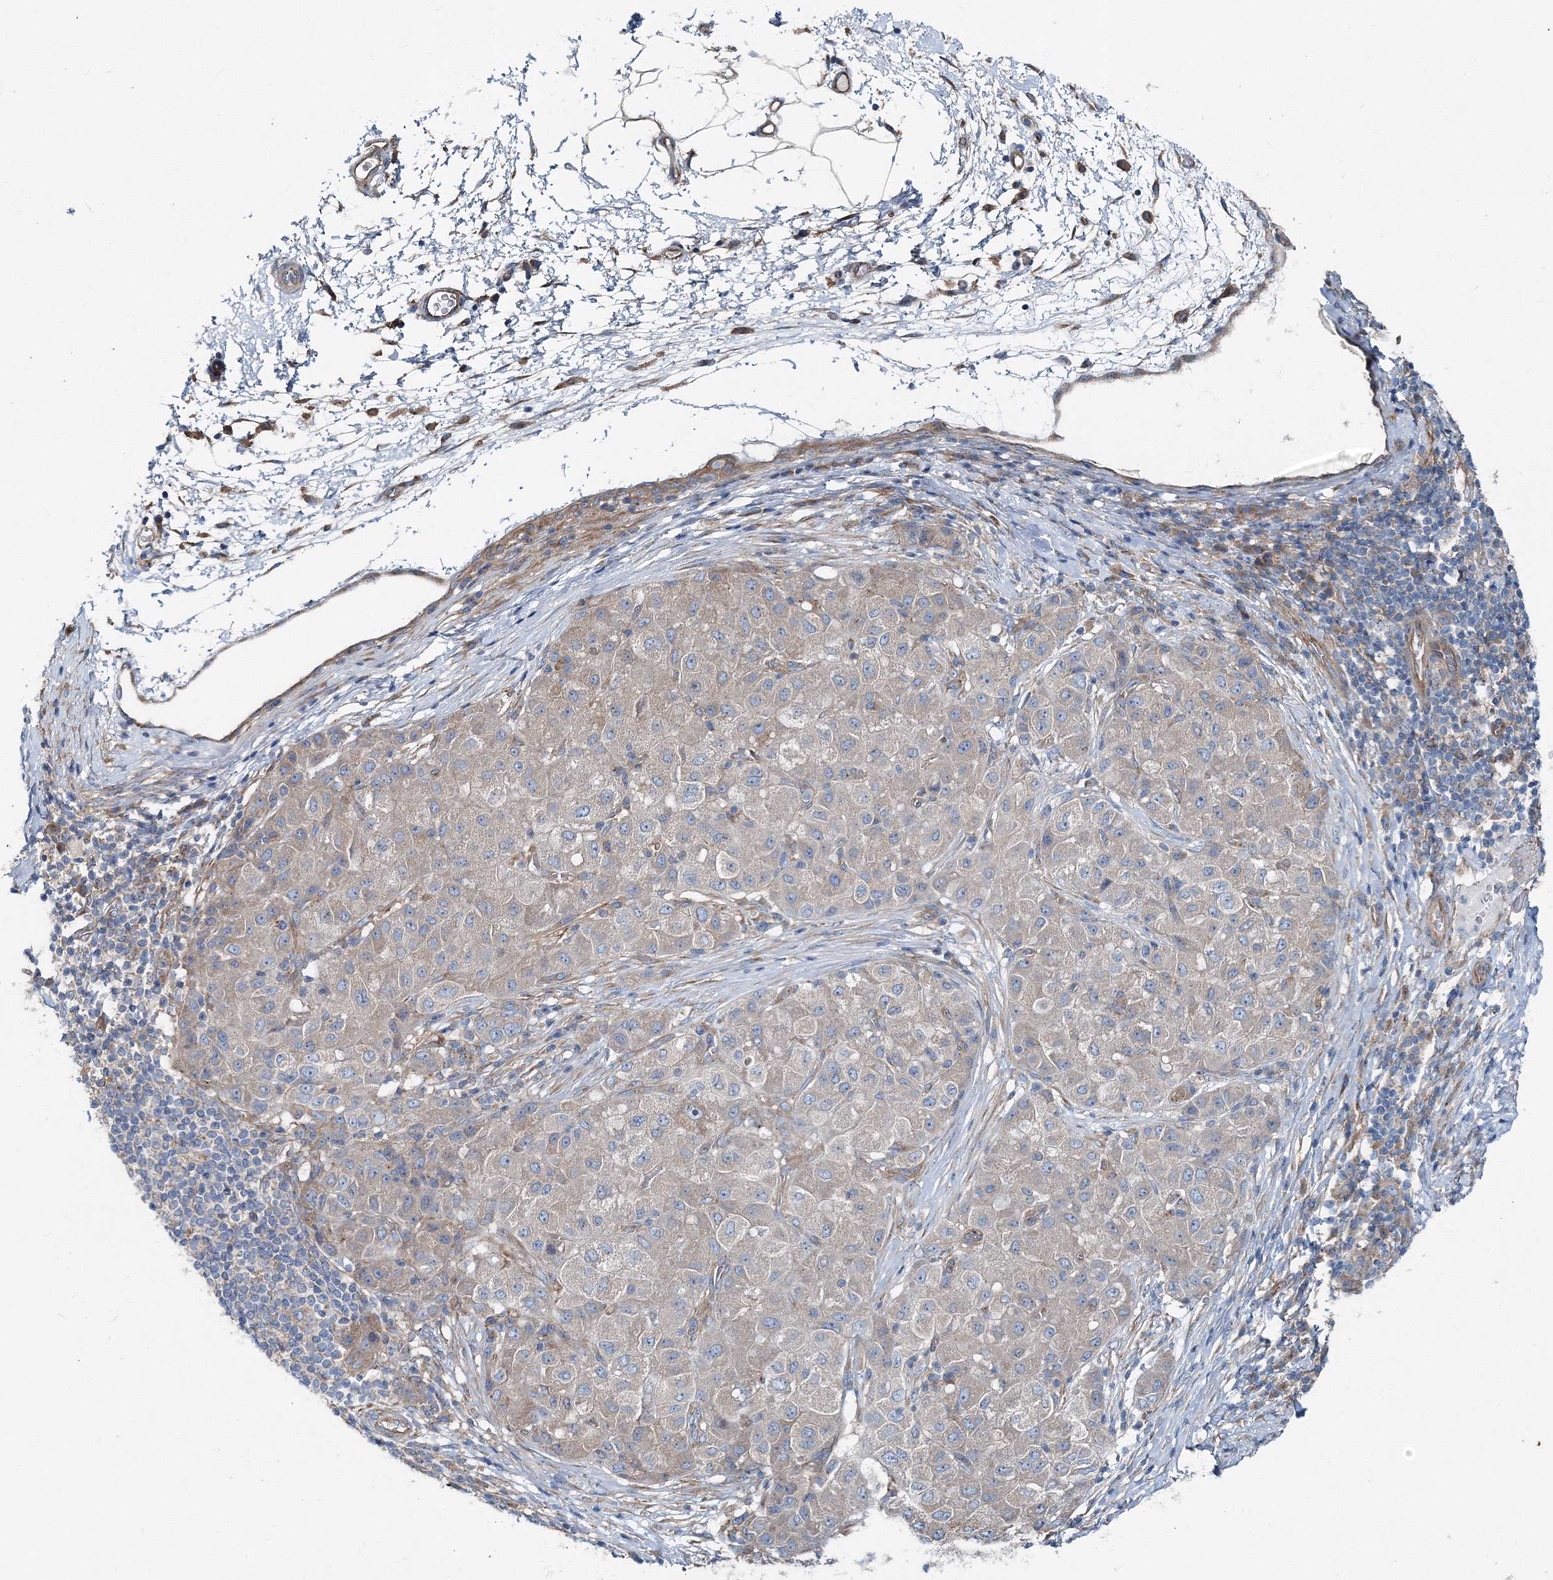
{"staining": {"intensity": "weak", "quantity": ">75%", "location": "cytoplasmic/membranous"}, "tissue": "liver cancer", "cell_type": "Tumor cells", "image_type": "cancer", "snomed": [{"axis": "morphology", "description": "Carcinoma, Hepatocellular, NOS"}, {"axis": "topography", "description": "Liver"}], "caption": "There is low levels of weak cytoplasmic/membranous expression in tumor cells of hepatocellular carcinoma (liver), as demonstrated by immunohistochemical staining (brown color).", "gene": "MPHOSPH9", "patient": {"sex": "male", "age": 80}}